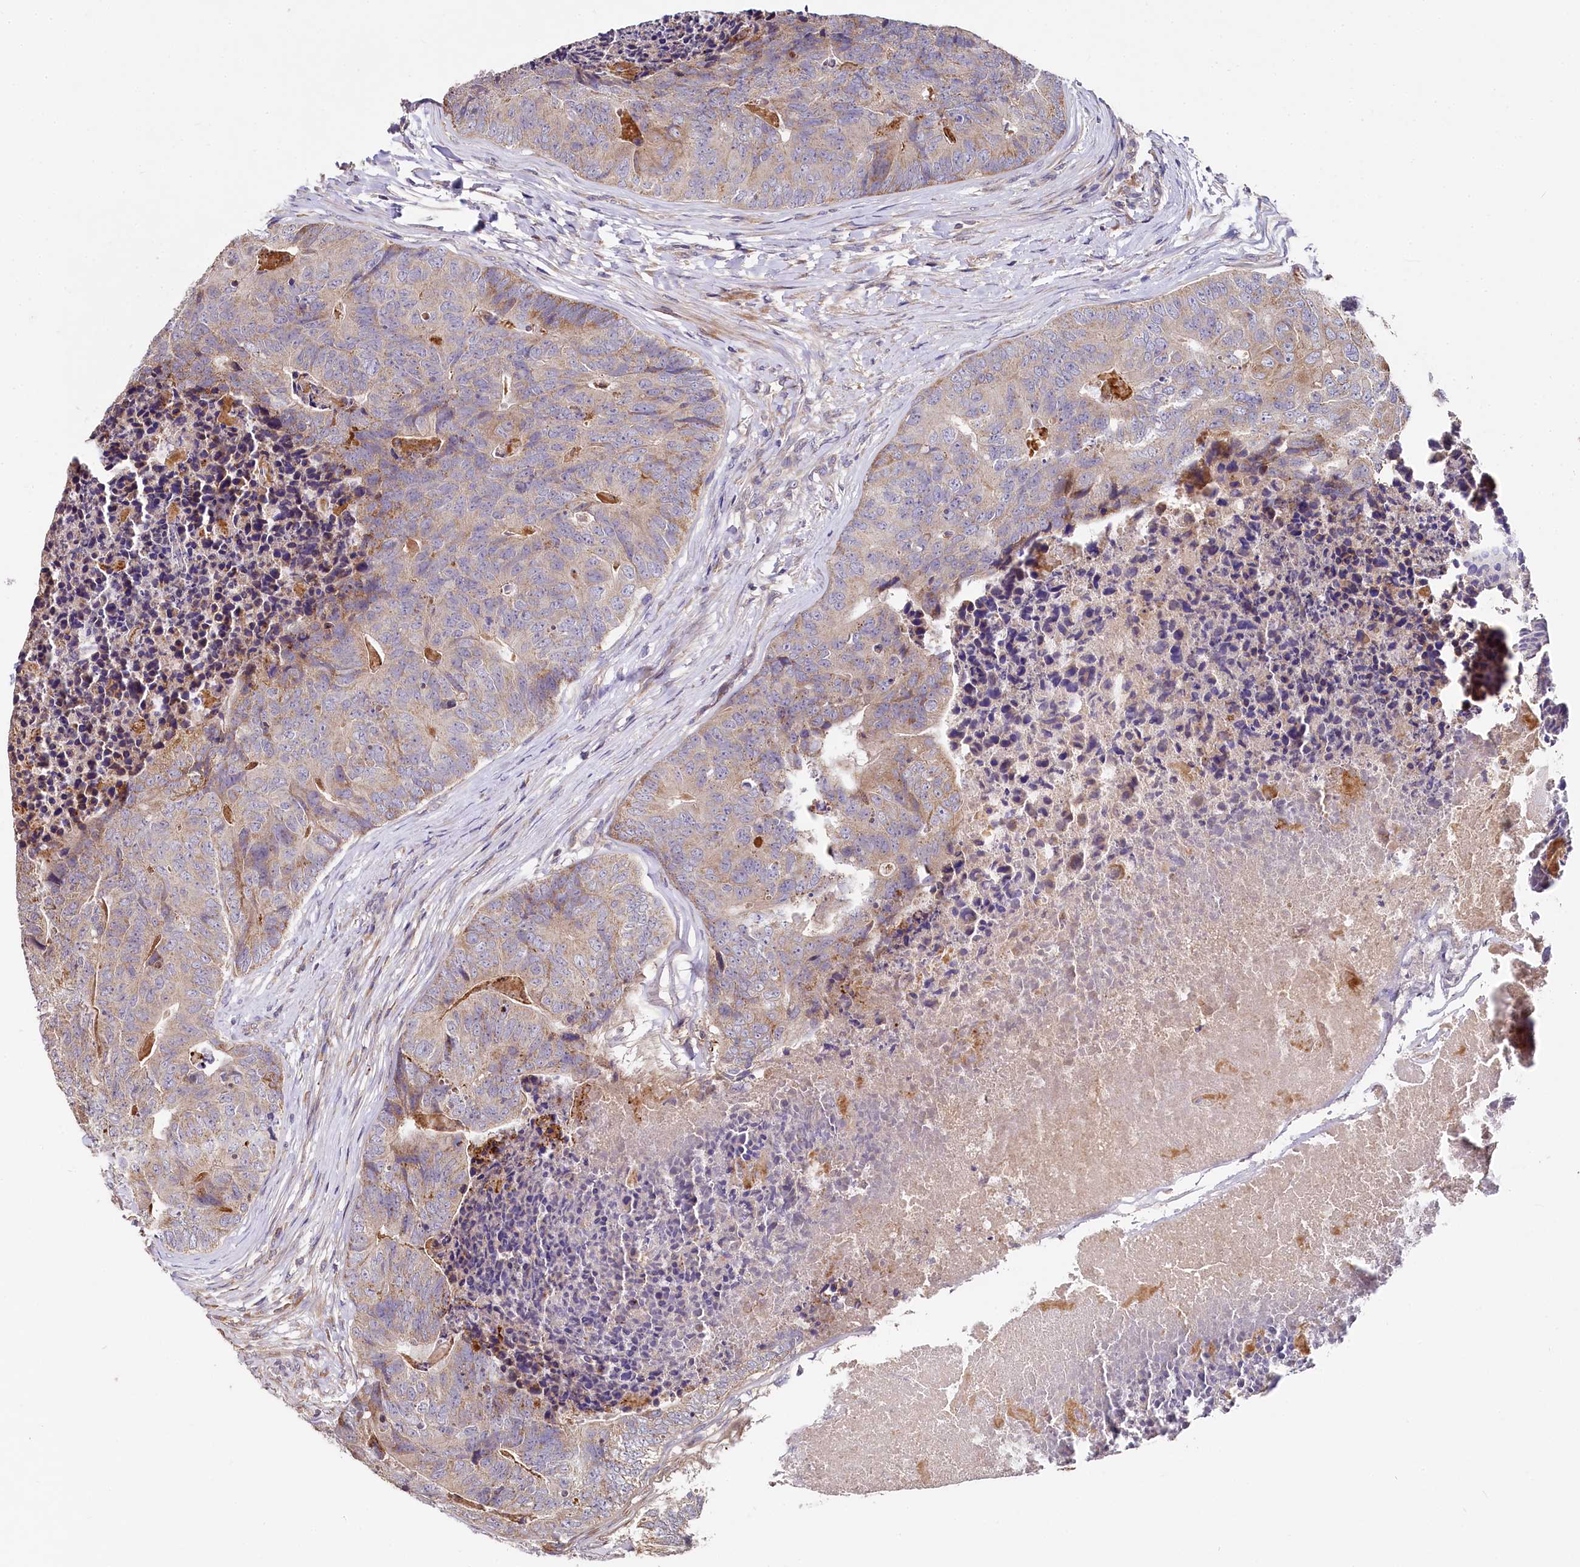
{"staining": {"intensity": "weak", "quantity": "25%-75%", "location": "cytoplasmic/membranous"}, "tissue": "colorectal cancer", "cell_type": "Tumor cells", "image_type": "cancer", "snomed": [{"axis": "morphology", "description": "Adenocarcinoma, NOS"}, {"axis": "topography", "description": "Colon"}], "caption": "The immunohistochemical stain labels weak cytoplasmic/membranous staining in tumor cells of adenocarcinoma (colorectal) tissue.", "gene": "SPRYD3", "patient": {"sex": "female", "age": 67}}